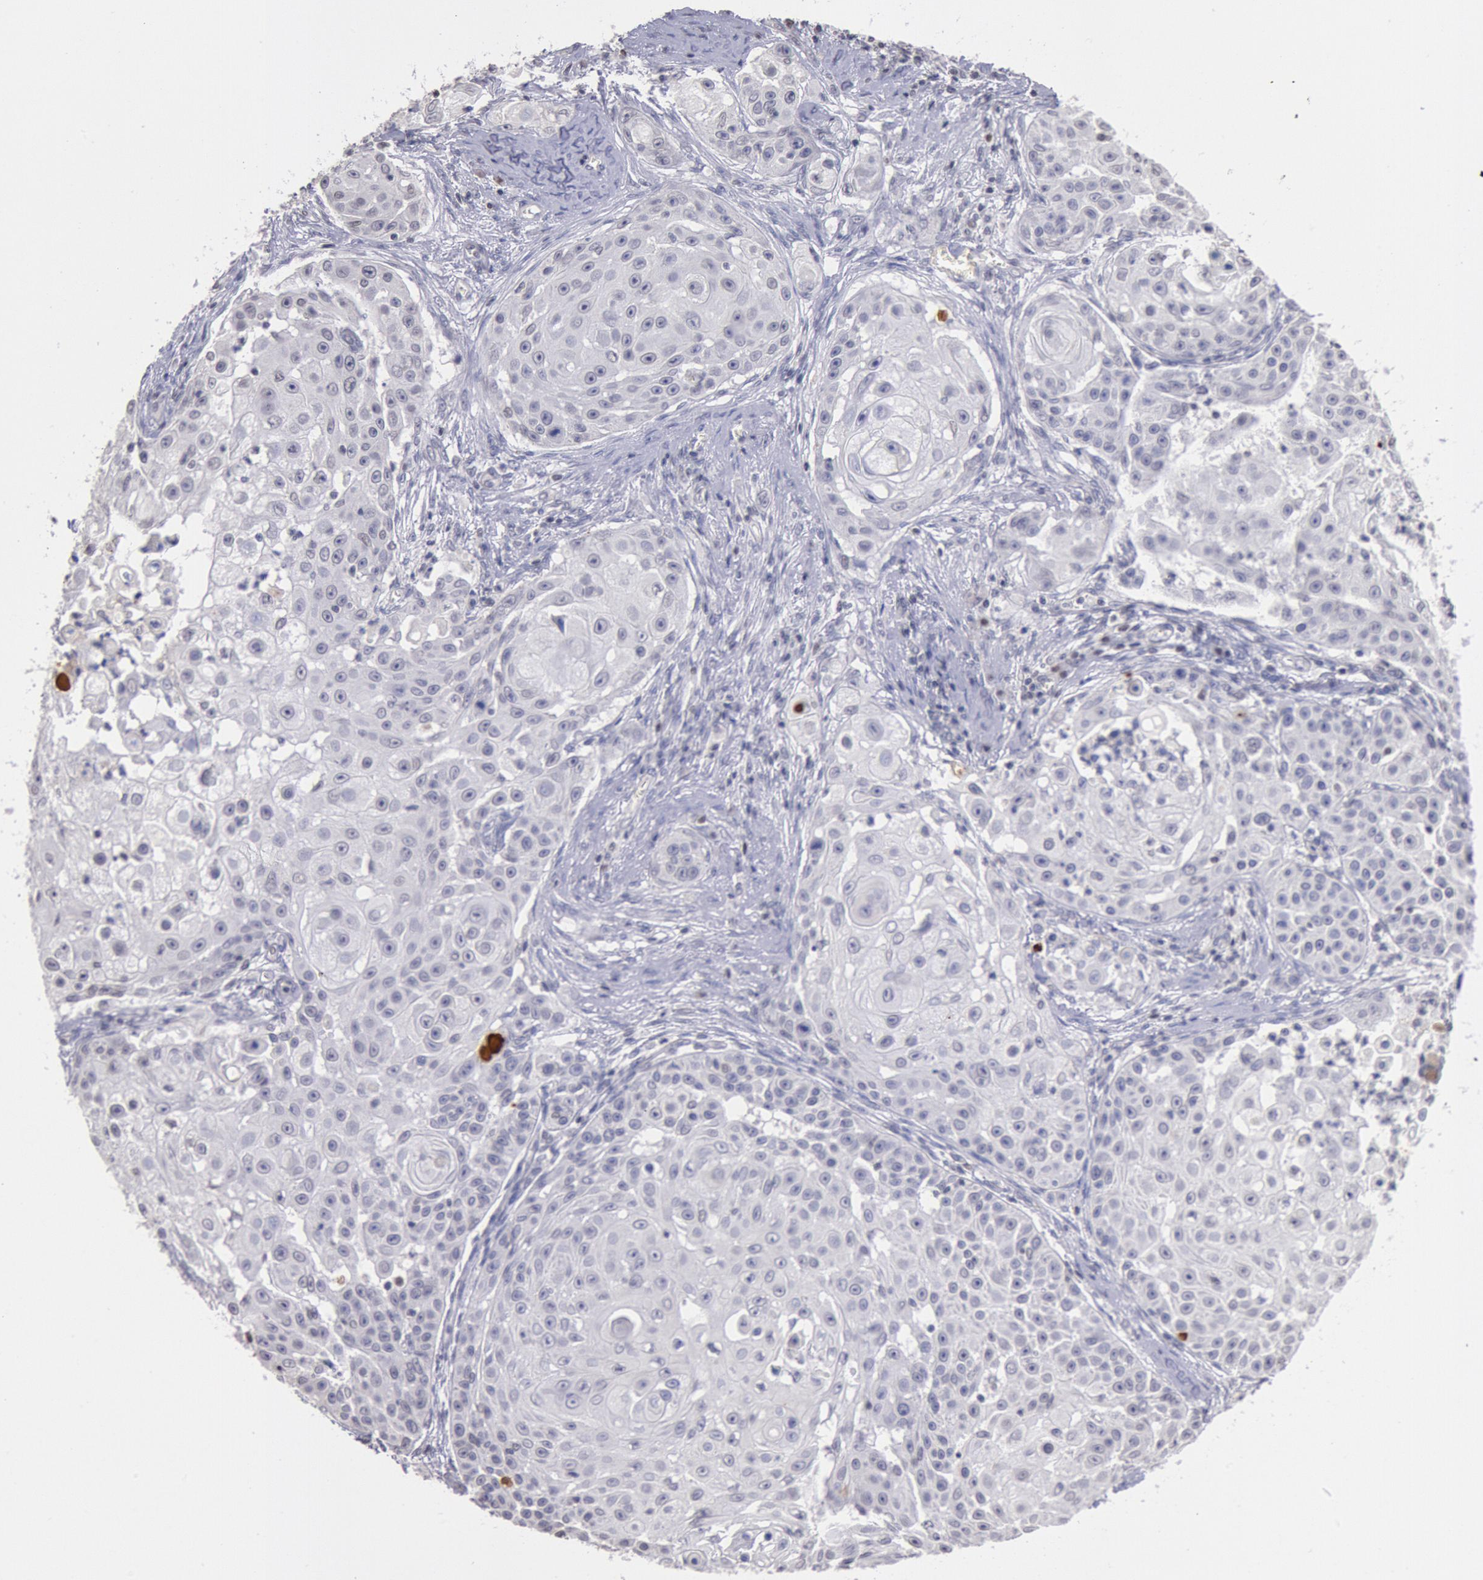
{"staining": {"intensity": "weak", "quantity": "<25%", "location": "cytoplasmic/membranous"}, "tissue": "skin cancer", "cell_type": "Tumor cells", "image_type": "cancer", "snomed": [{"axis": "morphology", "description": "Squamous cell carcinoma, NOS"}, {"axis": "topography", "description": "Skin"}], "caption": "Tumor cells show no significant staining in skin squamous cell carcinoma.", "gene": "MYH7", "patient": {"sex": "female", "age": 57}}